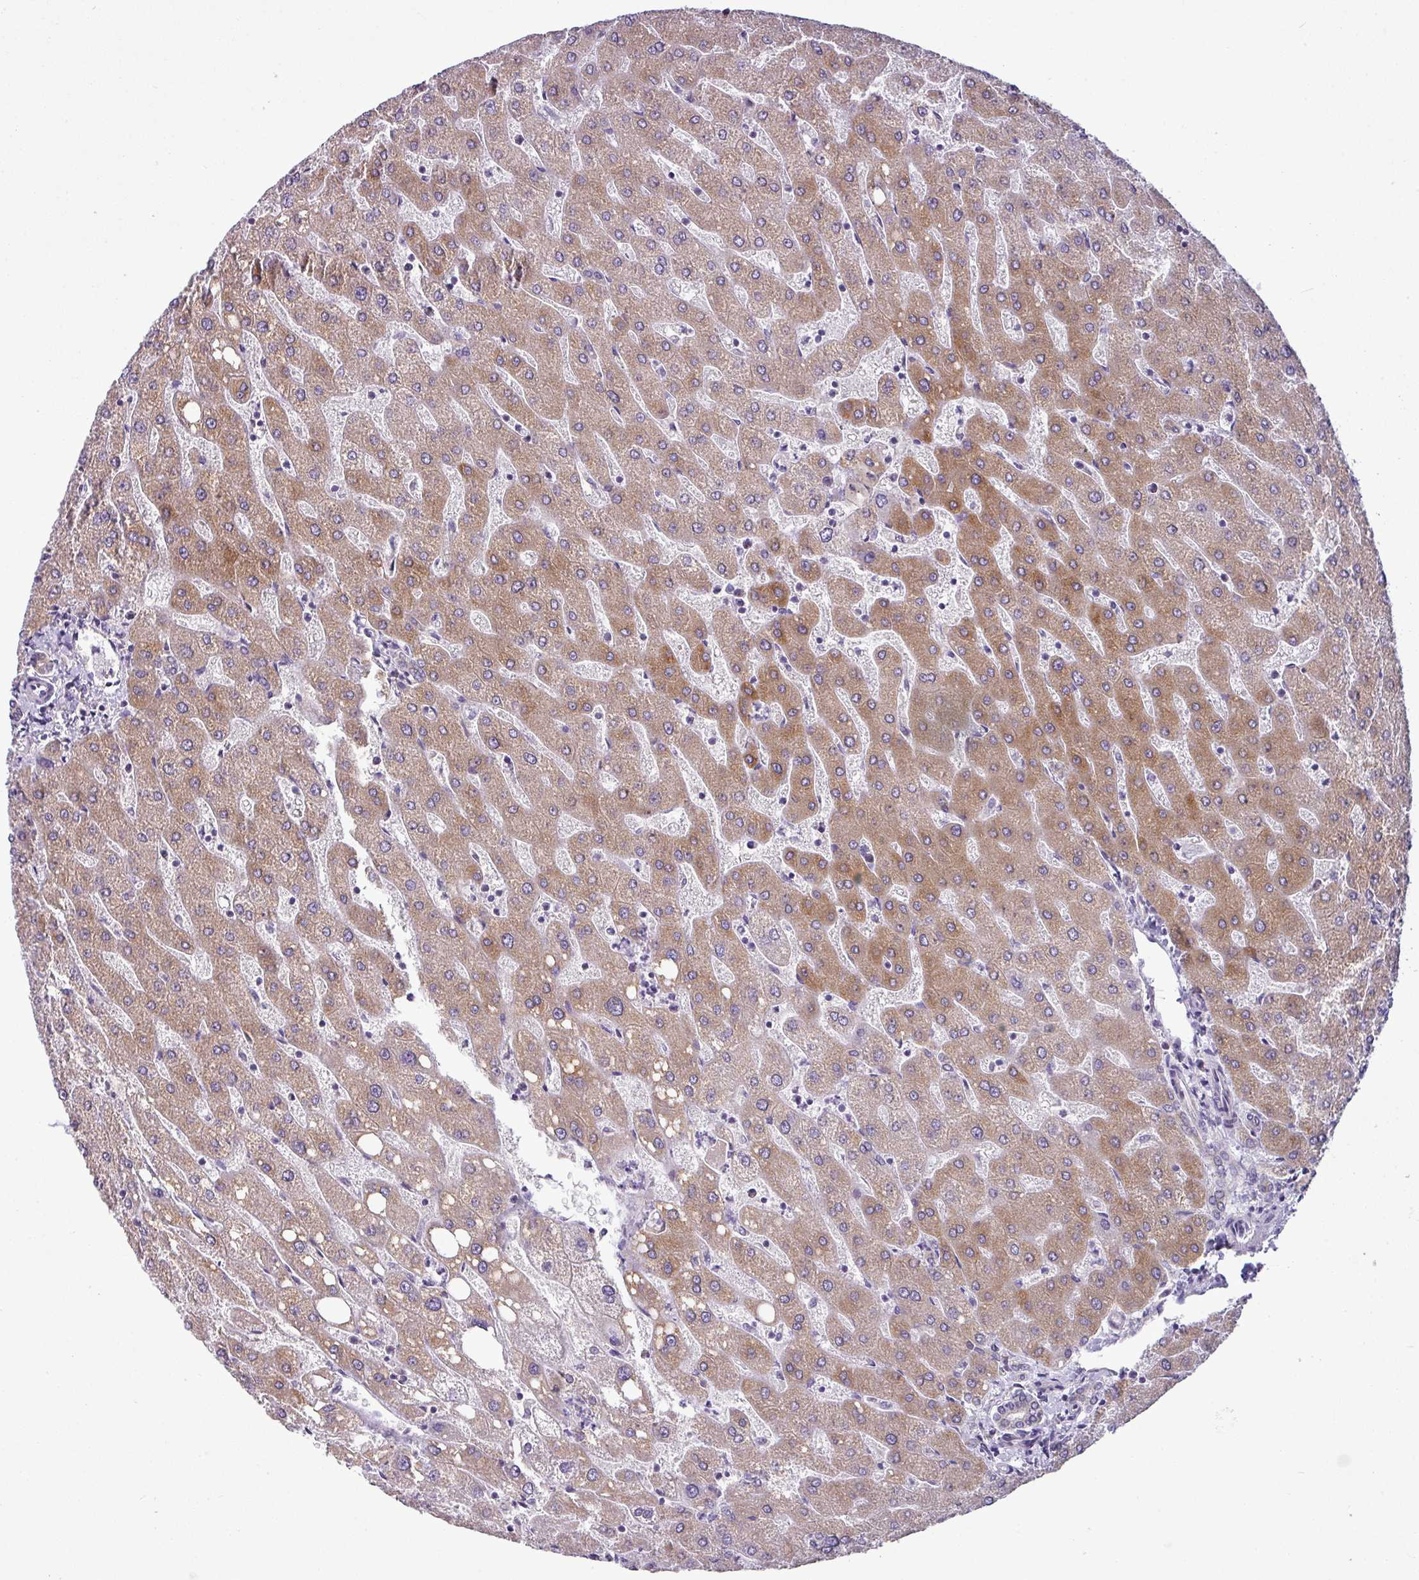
{"staining": {"intensity": "negative", "quantity": "none", "location": "none"}, "tissue": "liver", "cell_type": "Cholangiocytes", "image_type": "normal", "snomed": [{"axis": "morphology", "description": "Normal tissue, NOS"}, {"axis": "topography", "description": "Liver"}], "caption": "A high-resolution image shows immunohistochemistry (IHC) staining of unremarkable liver, which demonstrates no significant staining in cholangiocytes. Brightfield microscopy of immunohistochemistry stained with DAB (3,3'-diaminobenzidine) (brown) and hematoxylin (blue), captured at high magnification.", "gene": "TOR1AIP2", "patient": {"sex": "male", "age": 67}}